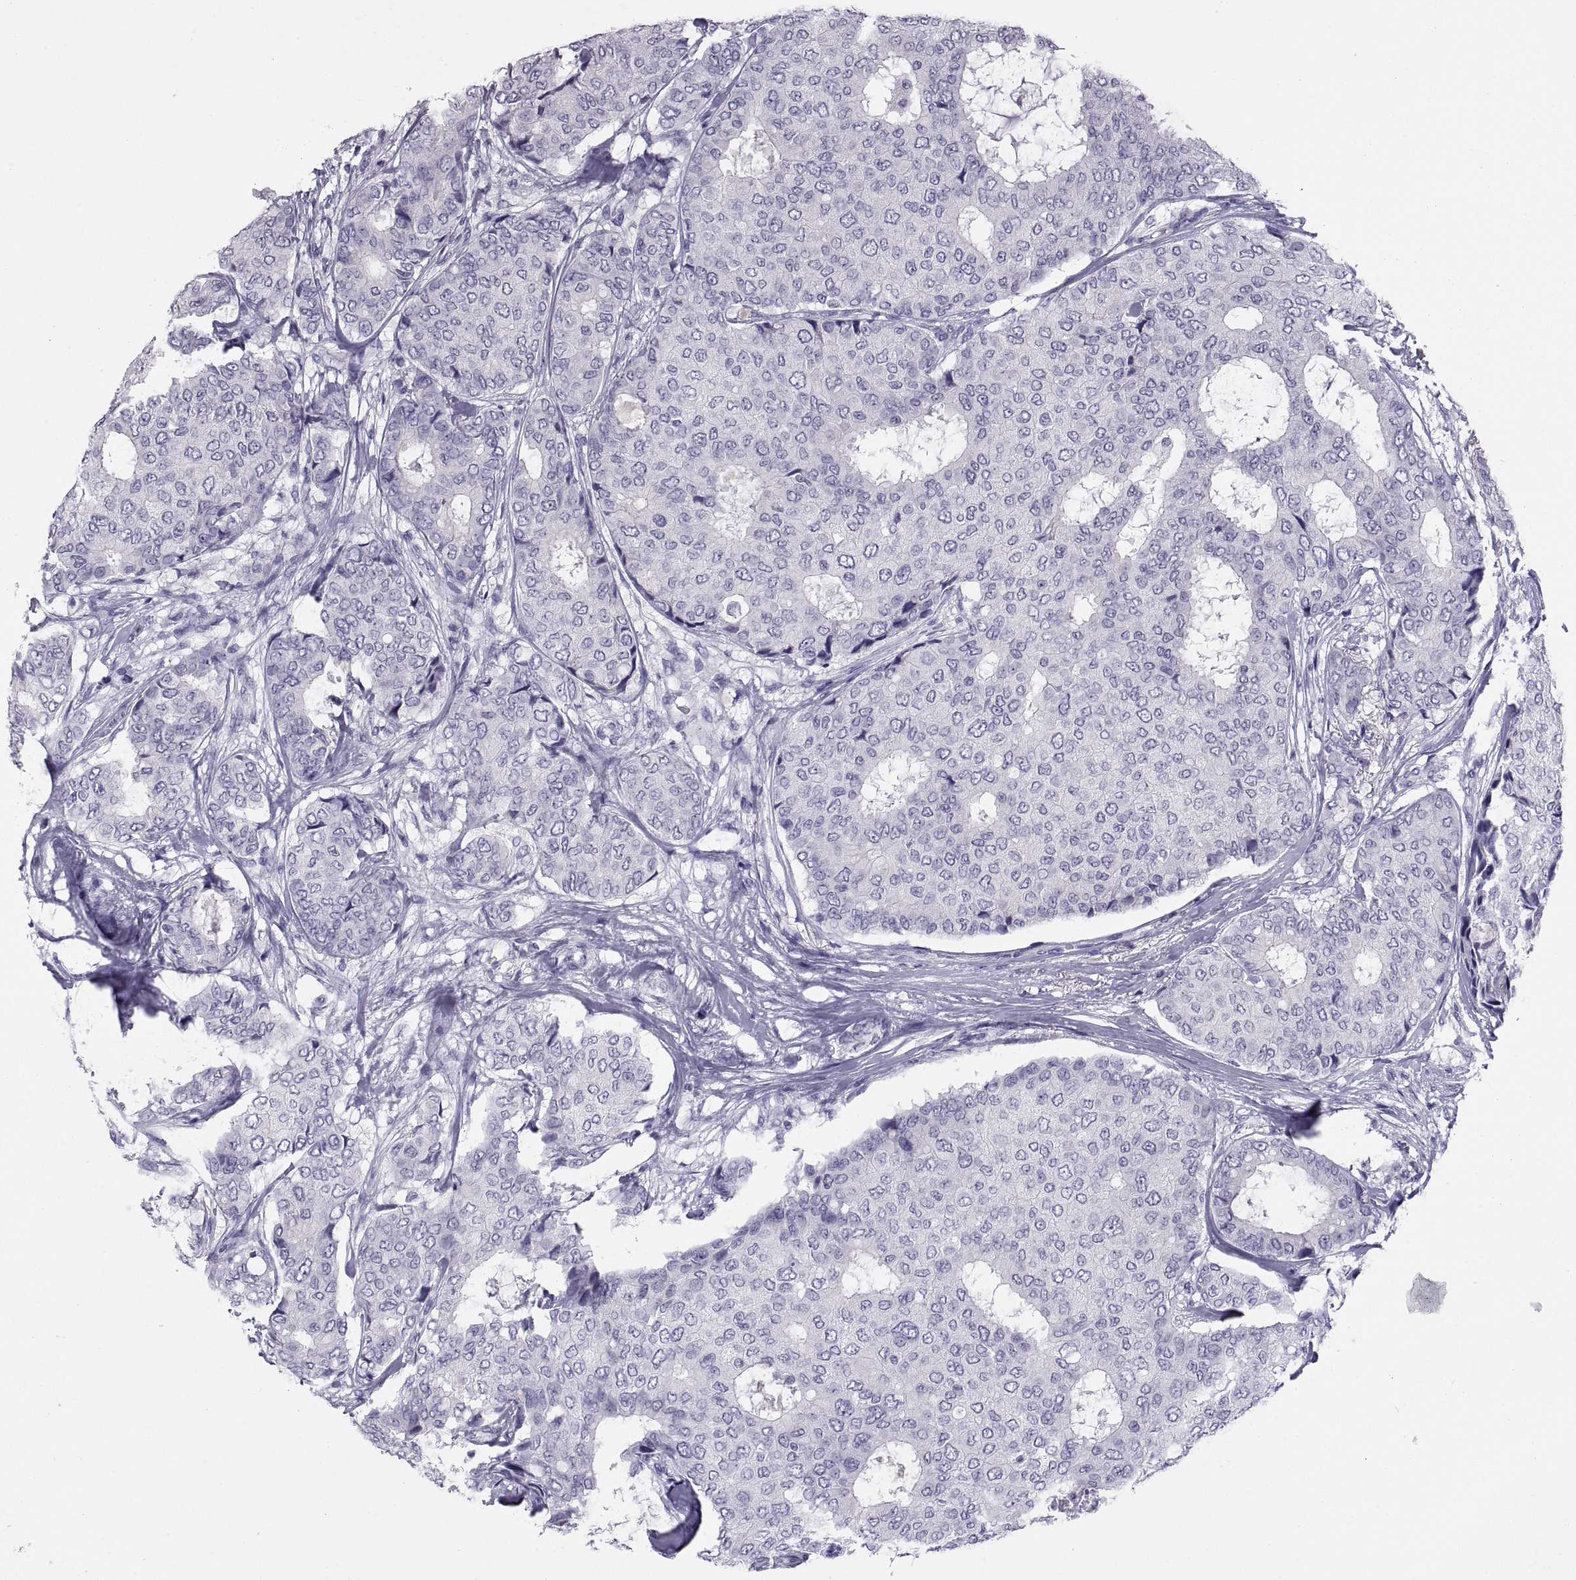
{"staining": {"intensity": "negative", "quantity": "none", "location": "none"}, "tissue": "breast cancer", "cell_type": "Tumor cells", "image_type": "cancer", "snomed": [{"axis": "morphology", "description": "Duct carcinoma"}, {"axis": "topography", "description": "Breast"}], "caption": "Tumor cells show no significant protein expression in breast infiltrating ductal carcinoma.", "gene": "RGS20", "patient": {"sex": "female", "age": 75}}